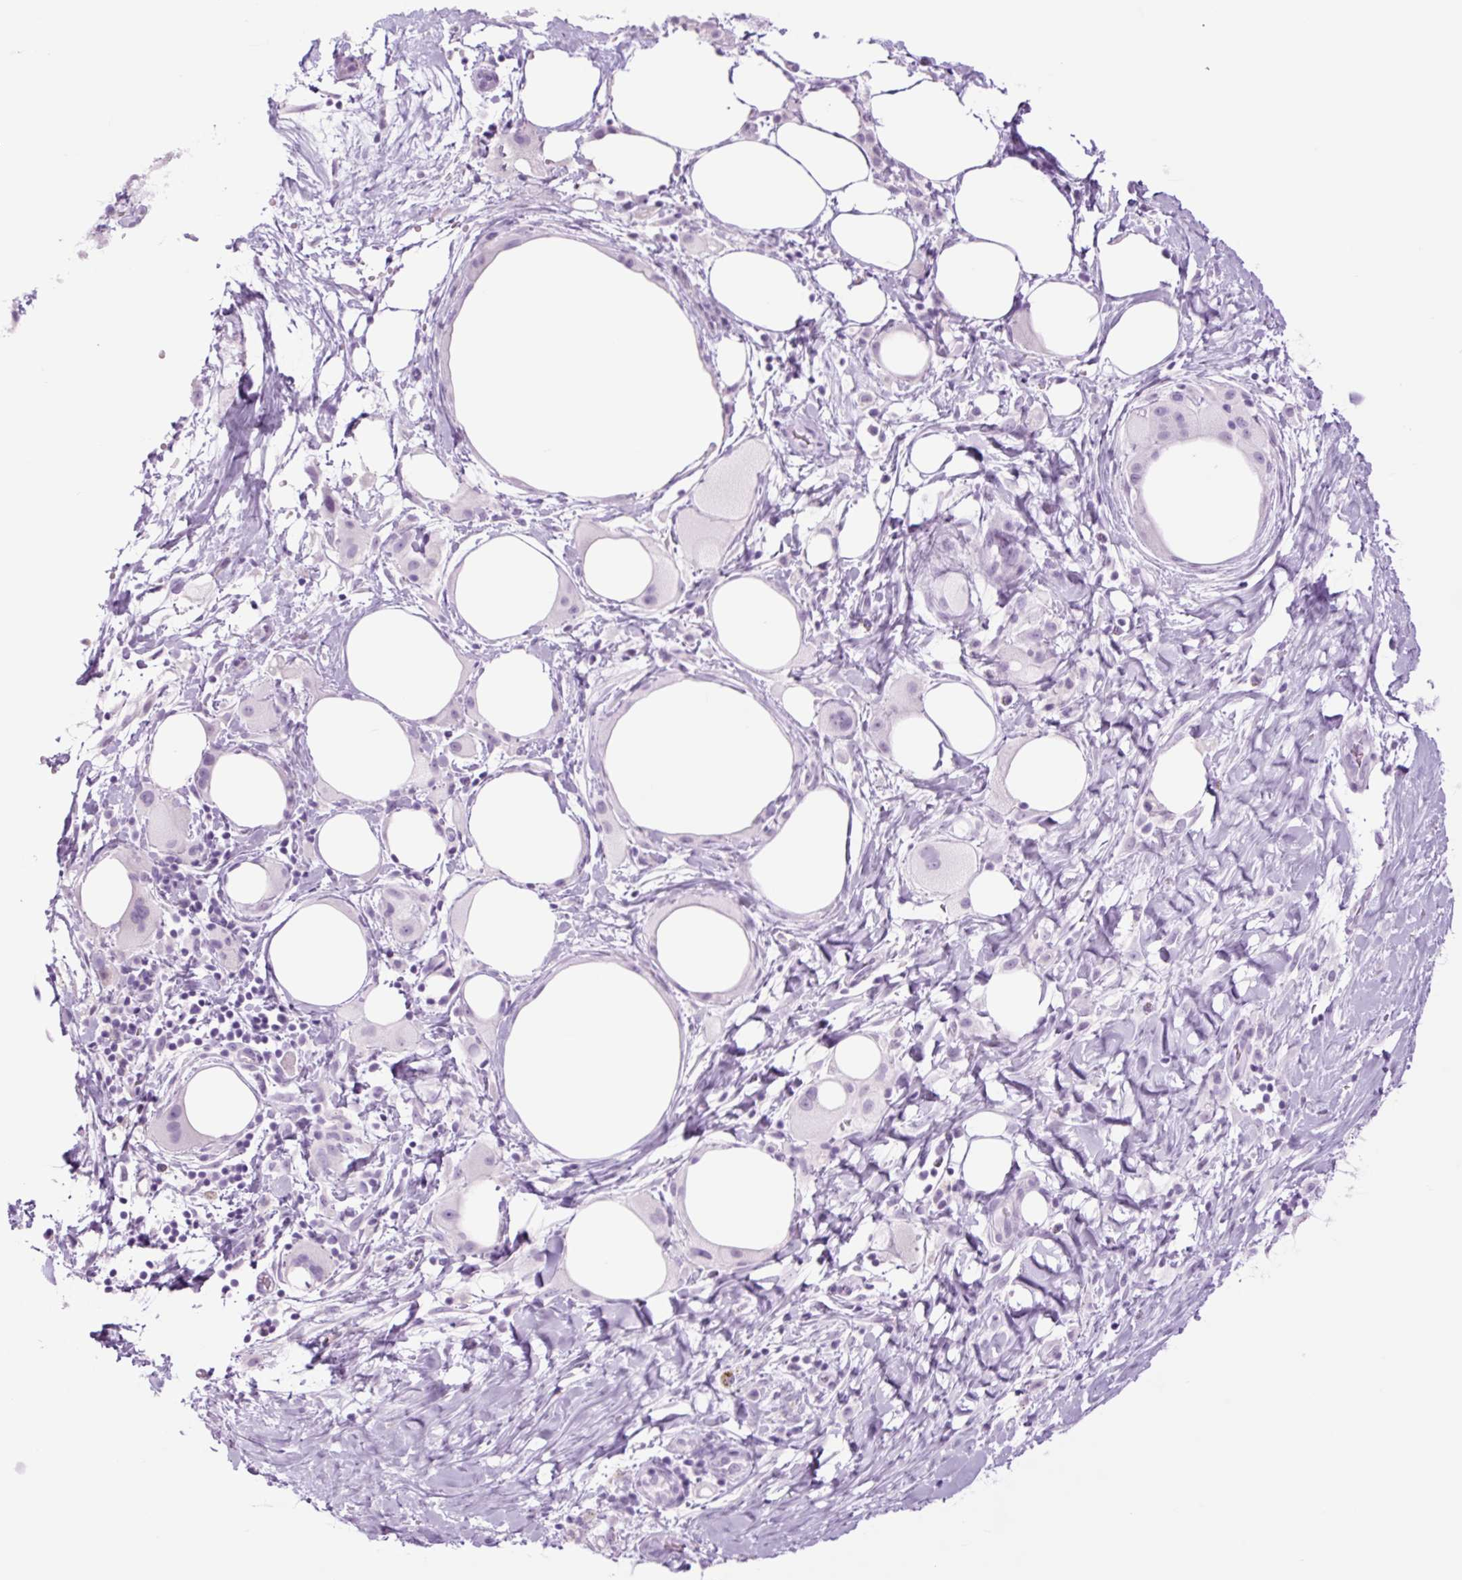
{"staining": {"intensity": "negative", "quantity": "none", "location": "none"}, "tissue": "pancreatic cancer", "cell_type": "Tumor cells", "image_type": "cancer", "snomed": [{"axis": "morphology", "description": "Adenocarcinoma, NOS"}, {"axis": "topography", "description": "Pancreas"}], "caption": "Tumor cells are negative for protein expression in human pancreatic cancer (adenocarcinoma).", "gene": "TFF2", "patient": {"sex": "male", "age": 58}}